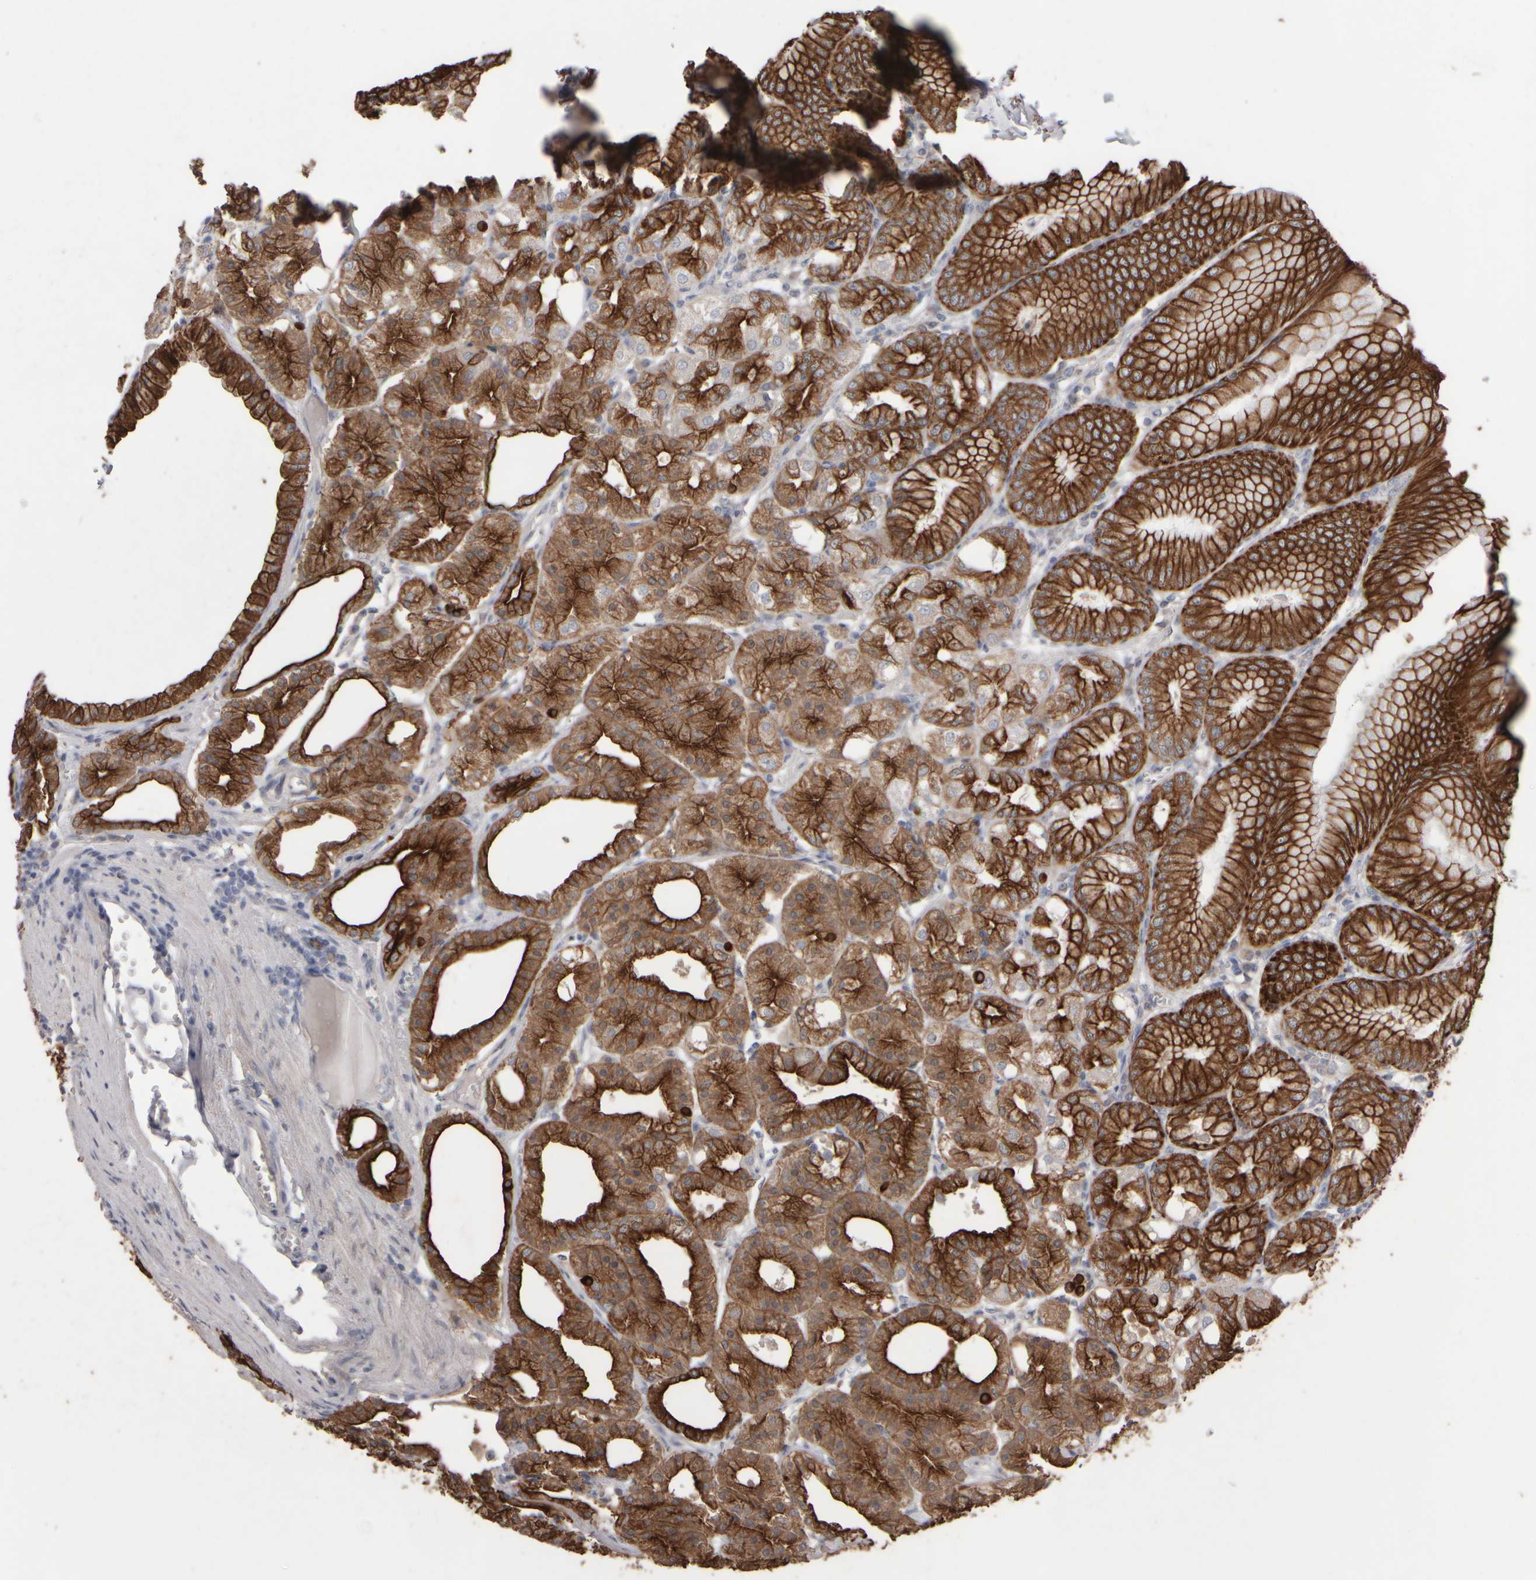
{"staining": {"intensity": "strong", "quantity": ">75%", "location": "cytoplasmic/membranous"}, "tissue": "stomach", "cell_type": "Glandular cells", "image_type": "normal", "snomed": [{"axis": "morphology", "description": "Normal tissue, NOS"}, {"axis": "topography", "description": "Stomach, lower"}], "caption": "Immunohistochemical staining of normal stomach reveals >75% levels of strong cytoplasmic/membranous protein staining in approximately >75% of glandular cells.", "gene": "EPHX2", "patient": {"sex": "male", "age": 71}}